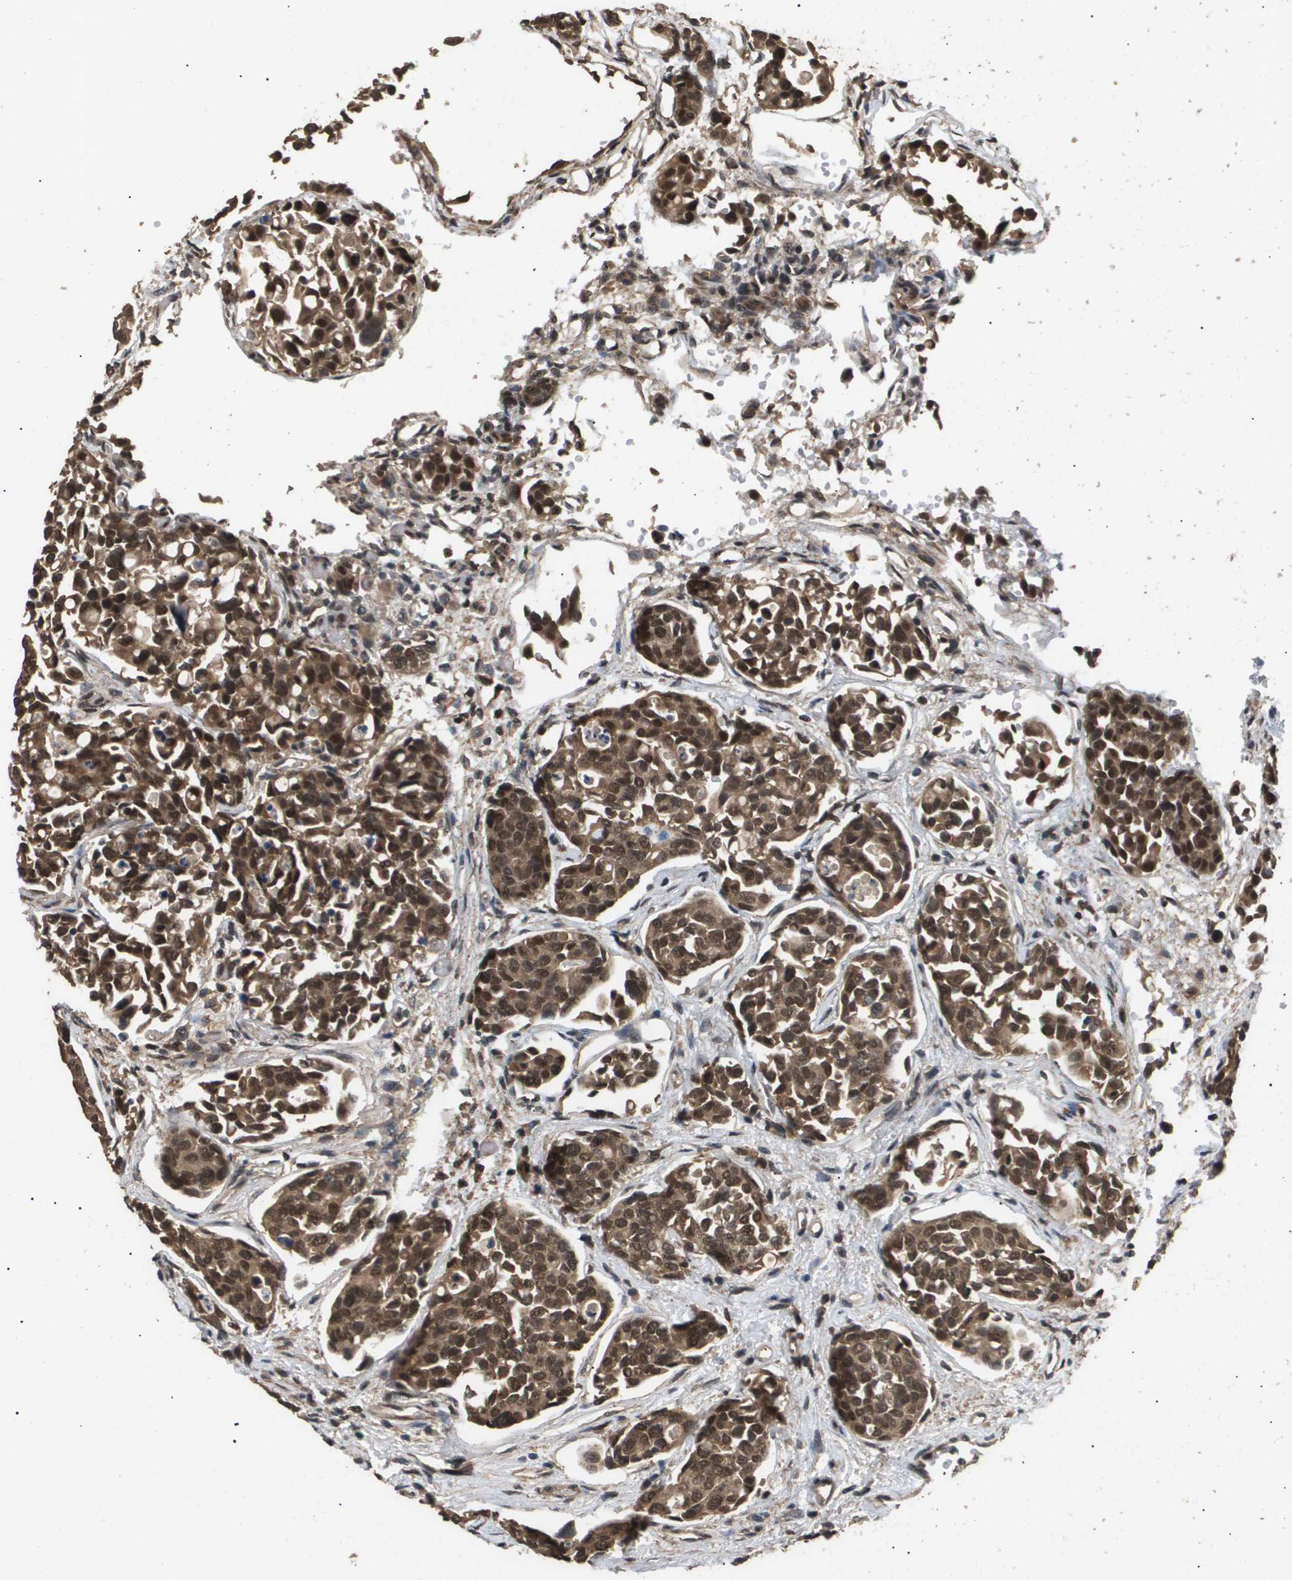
{"staining": {"intensity": "moderate", "quantity": ">75%", "location": "cytoplasmic/membranous,nuclear"}, "tissue": "urothelial cancer", "cell_type": "Tumor cells", "image_type": "cancer", "snomed": [{"axis": "morphology", "description": "Urothelial carcinoma, High grade"}, {"axis": "topography", "description": "Urinary bladder"}], "caption": "Urothelial cancer was stained to show a protein in brown. There is medium levels of moderate cytoplasmic/membranous and nuclear positivity in about >75% of tumor cells. (Stains: DAB in brown, nuclei in blue, Microscopy: brightfield microscopy at high magnification).", "gene": "ING1", "patient": {"sex": "male", "age": 78}}